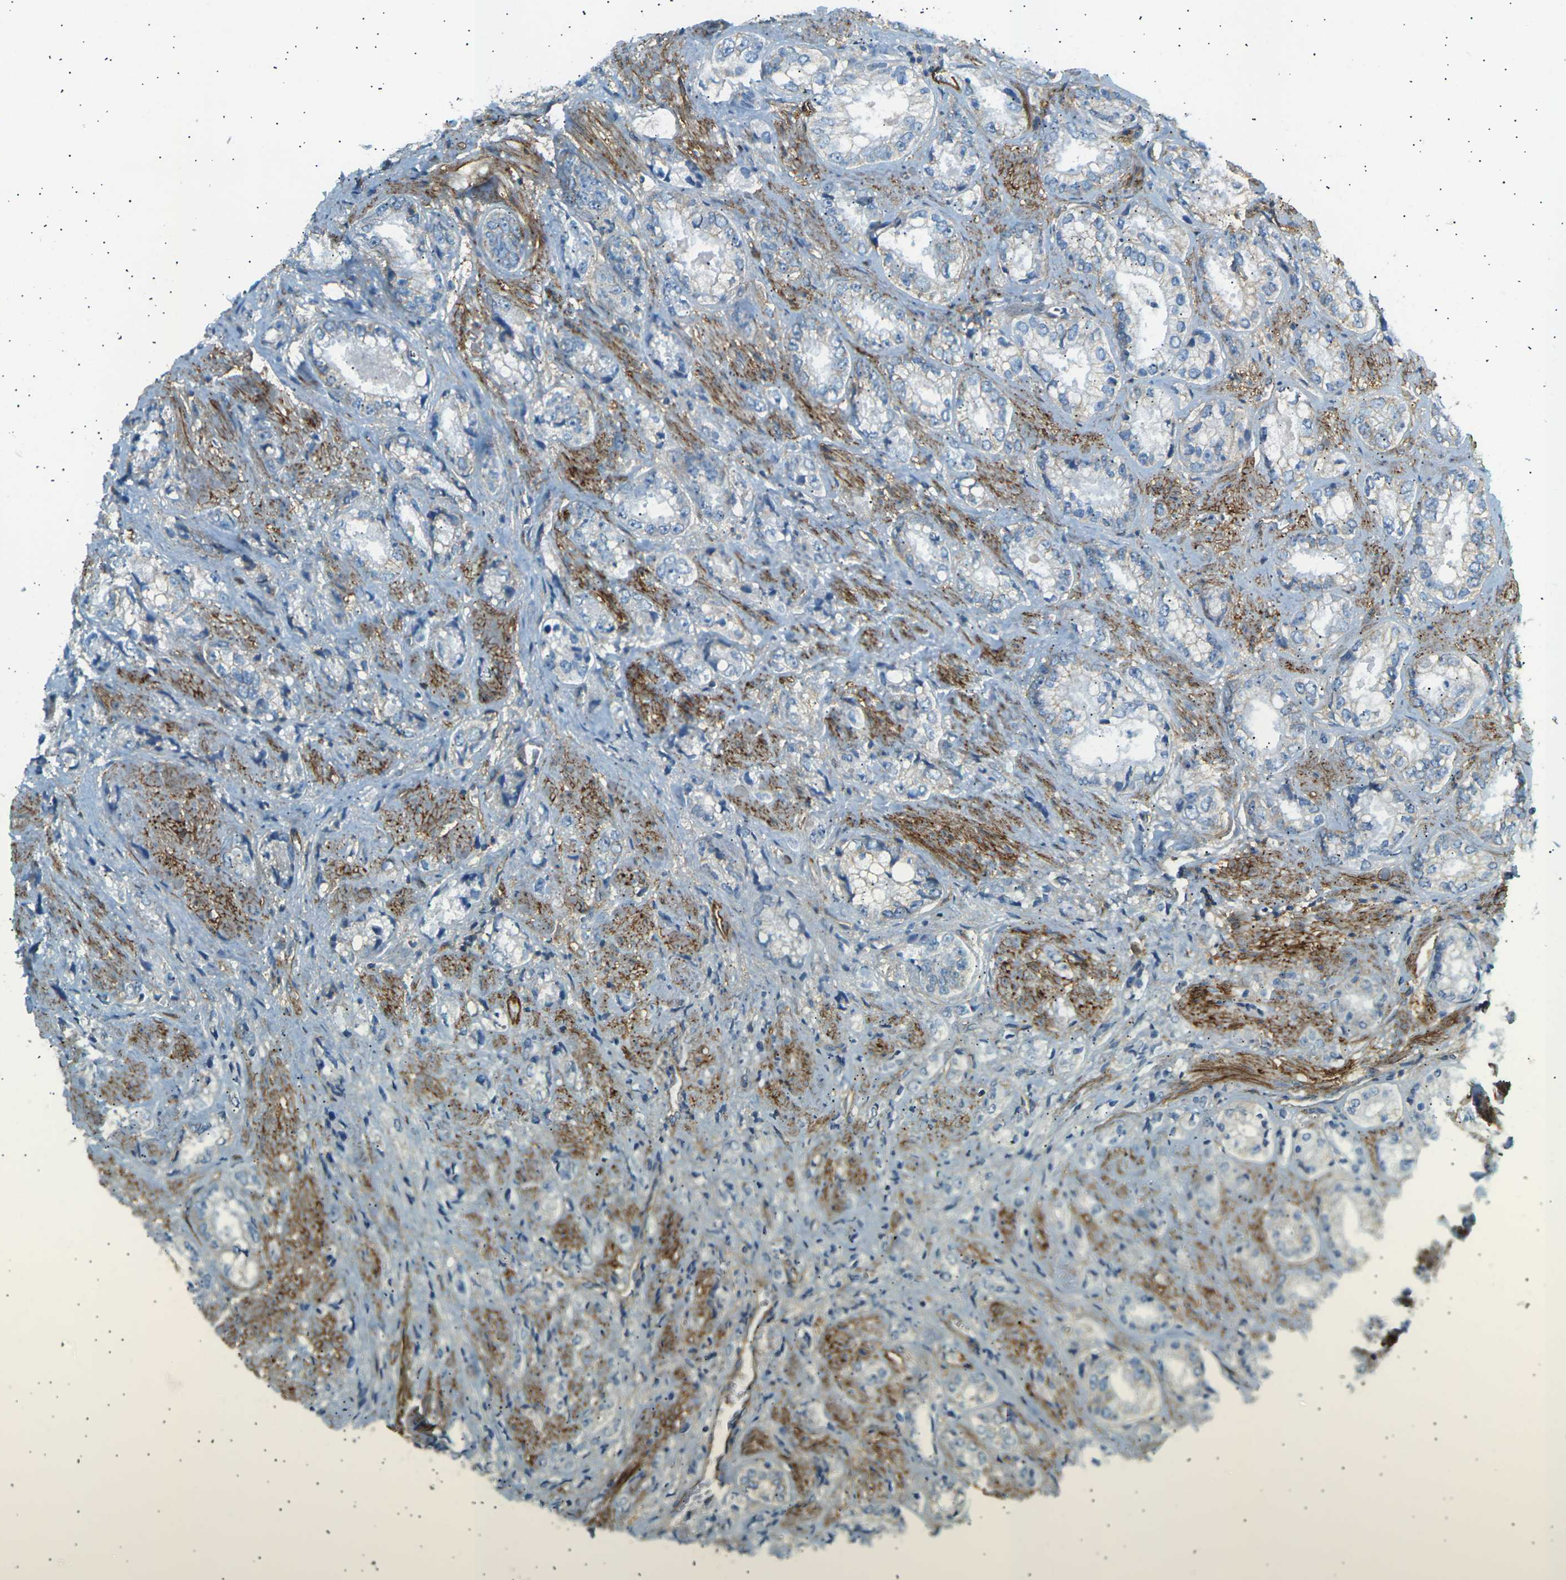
{"staining": {"intensity": "negative", "quantity": "none", "location": "none"}, "tissue": "prostate cancer", "cell_type": "Tumor cells", "image_type": "cancer", "snomed": [{"axis": "morphology", "description": "Adenocarcinoma, High grade"}, {"axis": "topography", "description": "Prostate"}], "caption": "High-grade adenocarcinoma (prostate) was stained to show a protein in brown. There is no significant positivity in tumor cells.", "gene": "ATP2B4", "patient": {"sex": "male", "age": 61}}